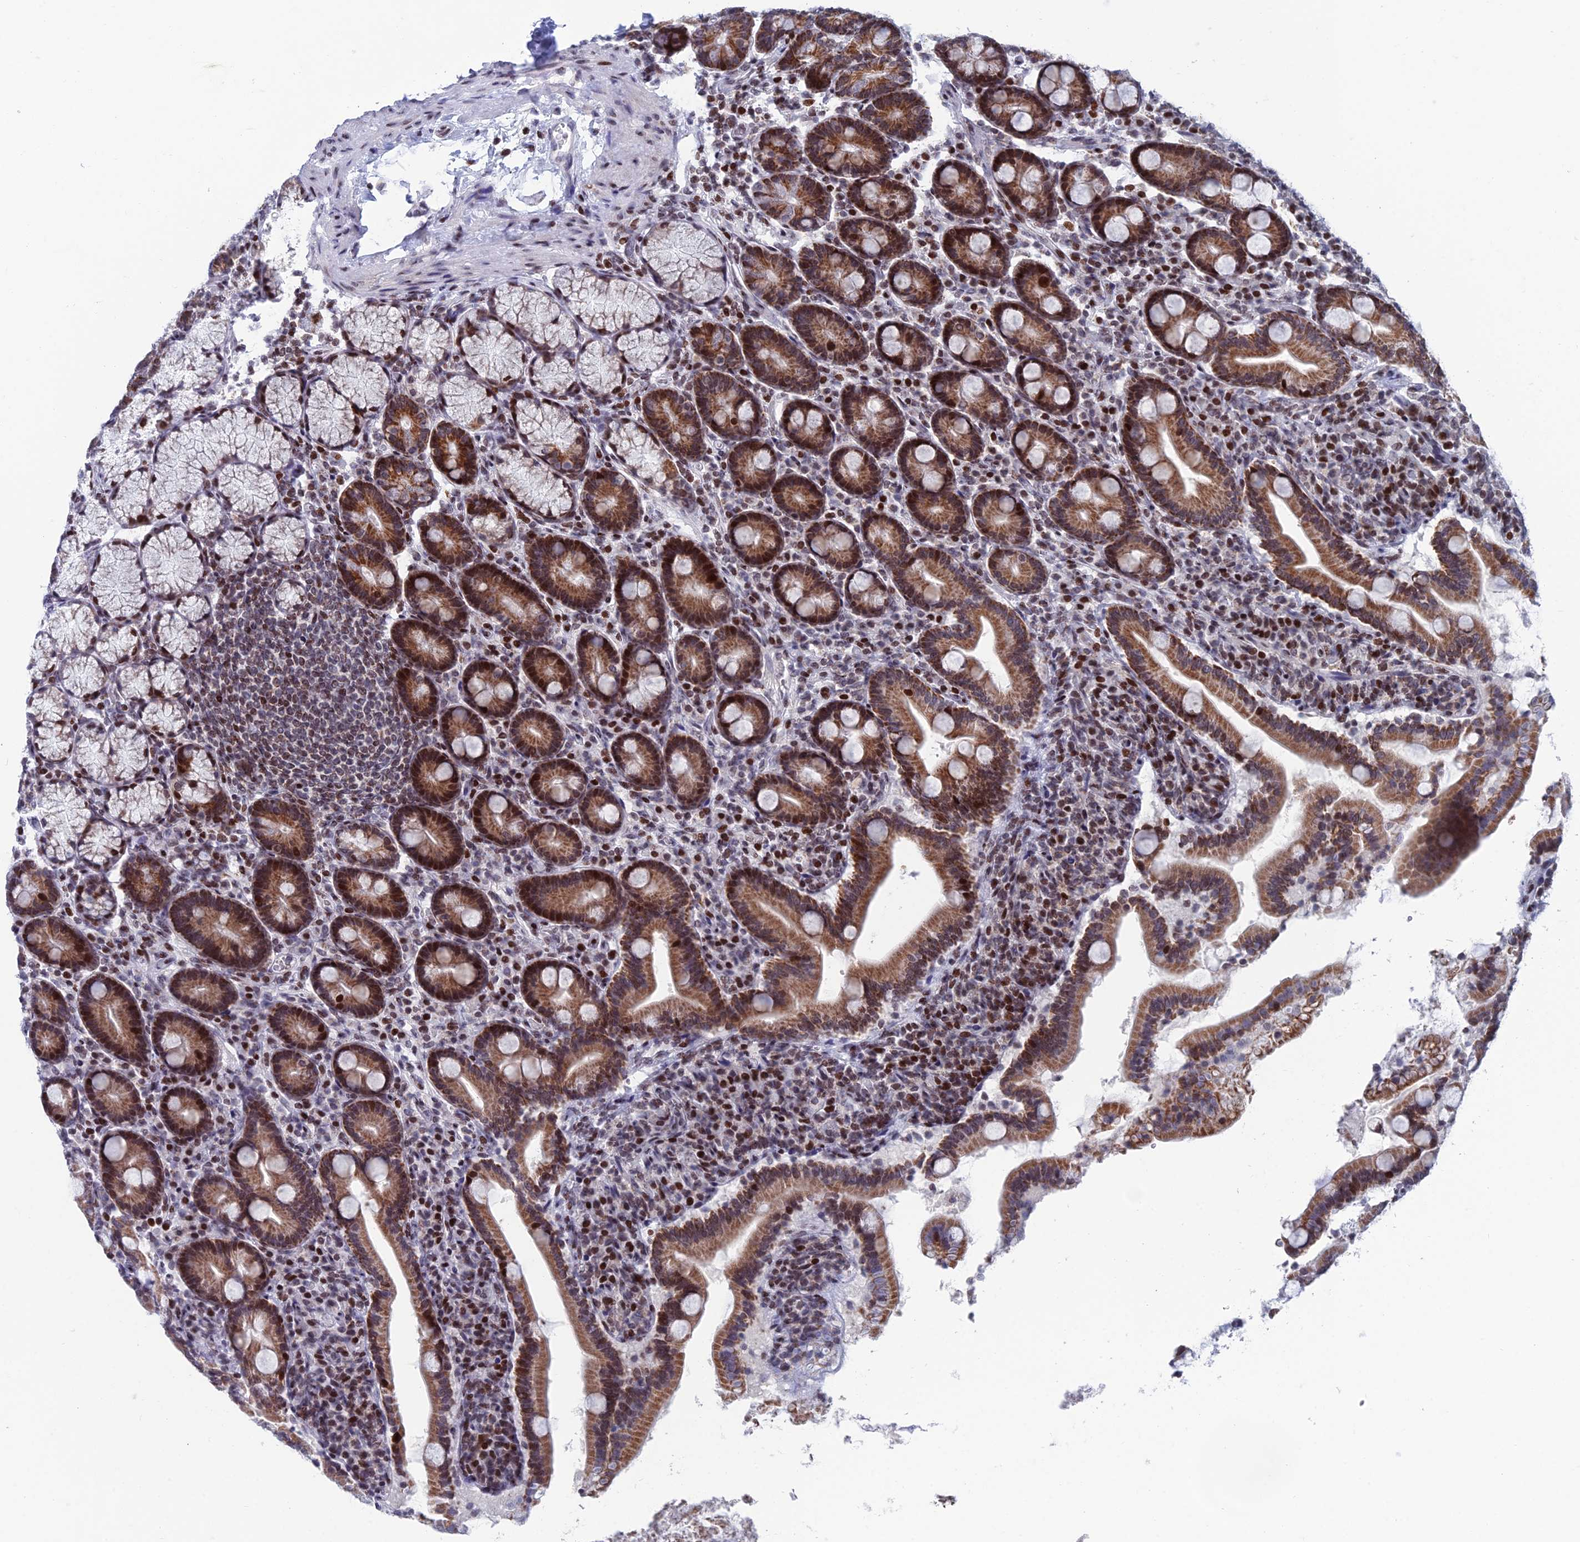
{"staining": {"intensity": "moderate", "quantity": ">75%", "location": "cytoplasmic/membranous,nuclear"}, "tissue": "duodenum", "cell_type": "Glandular cells", "image_type": "normal", "snomed": [{"axis": "morphology", "description": "Normal tissue, NOS"}, {"axis": "topography", "description": "Duodenum"}], "caption": "A histopathology image showing moderate cytoplasmic/membranous,nuclear expression in about >75% of glandular cells in benign duodenum, as visualized by brown immunohistochemical staining.", "gene": "AFF3", "patient": {"sex": "male", "age": 35}}